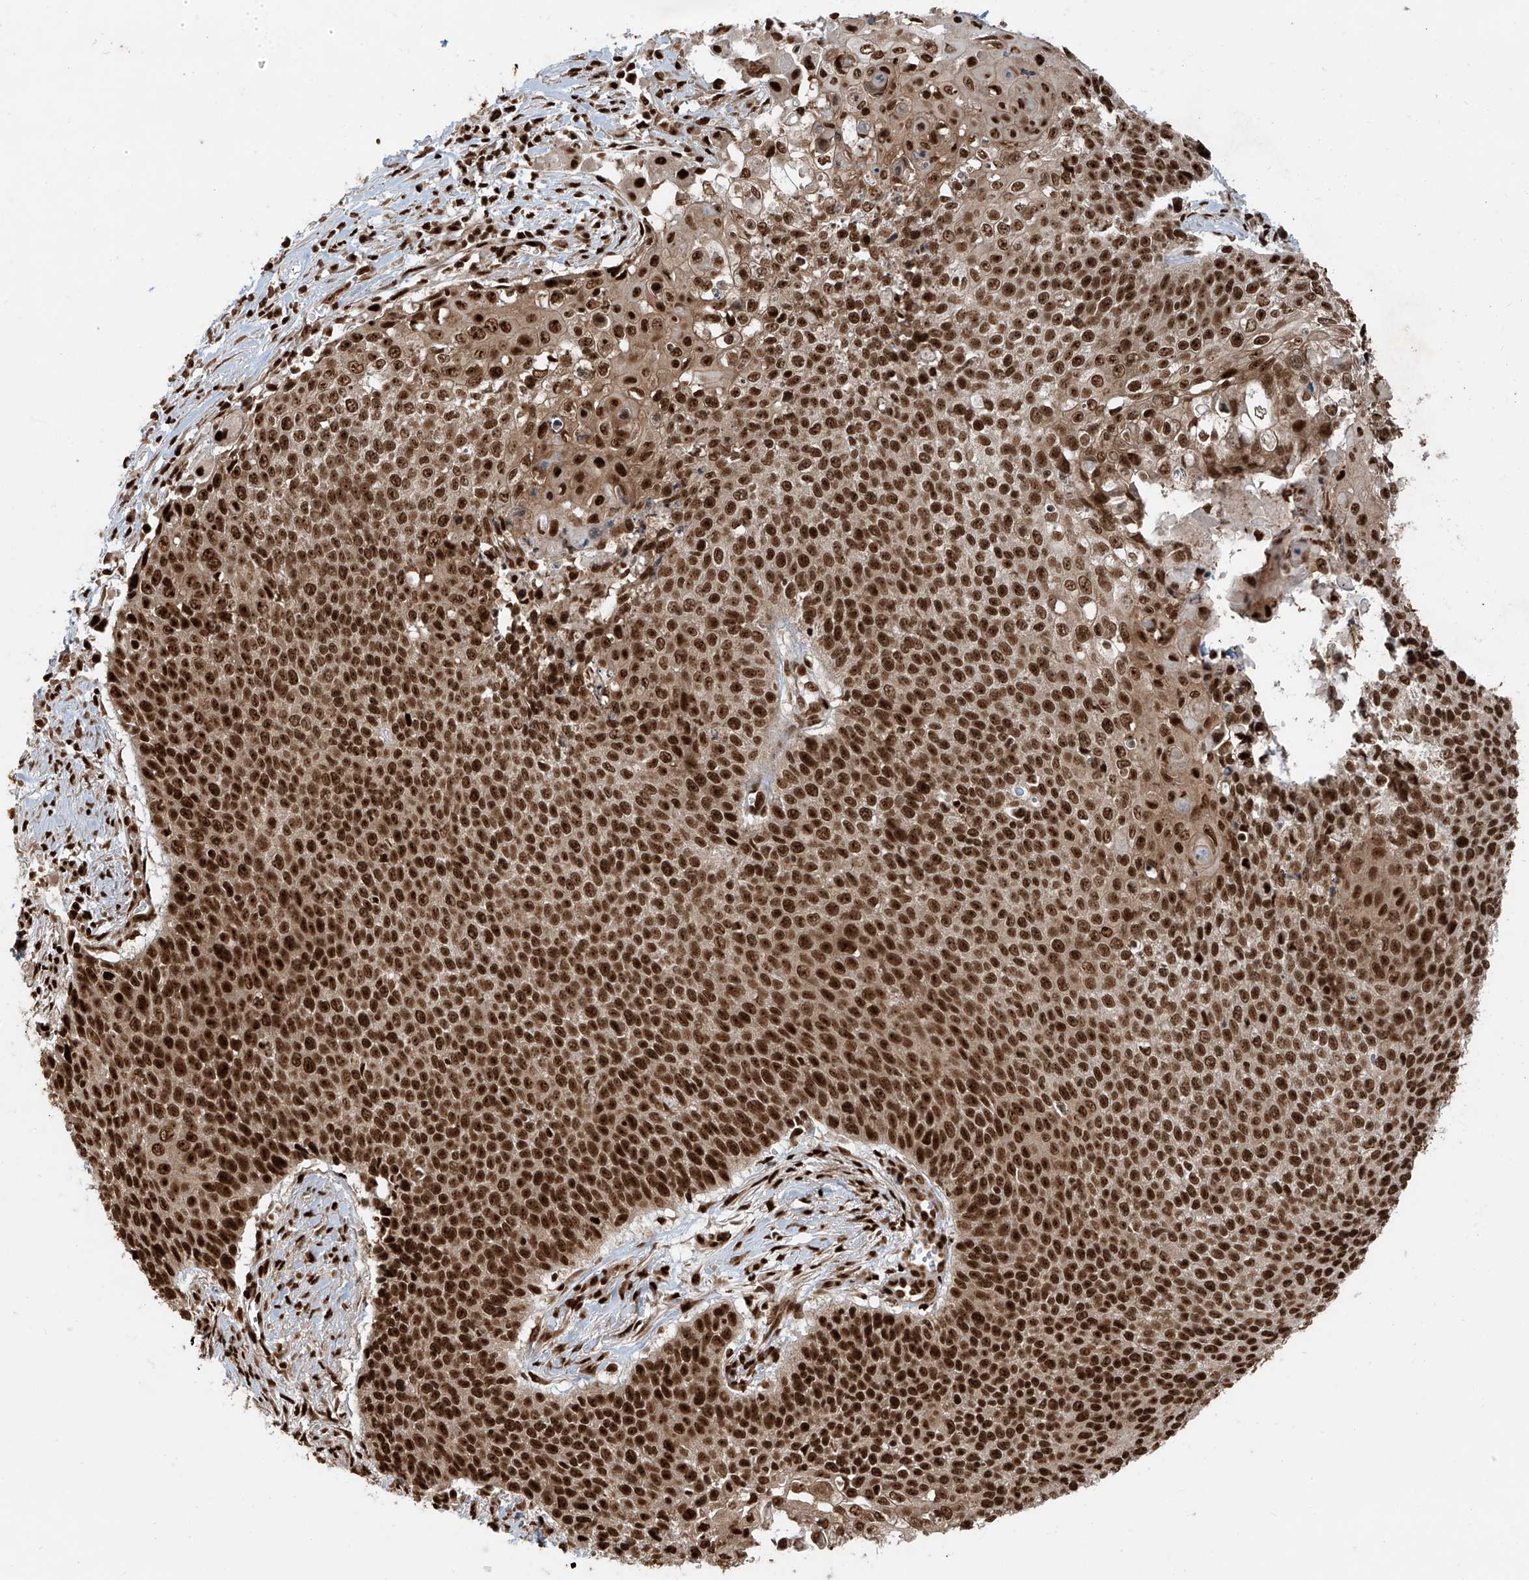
{"staining": {"intensity": "strong", "quantity": ">75%", "location": "nuclear"}, "tissue": "cervical cancer", "cell_type": "Tumor cells", "image_type": "cancer", "snomed": [{"axis": "morphology", "description": "Squamous cell carcinoma, NOS"}, {"axis": "topography", "description": "Cervix"}], "caption": "The photomicrograph exhibits staining of cervical cancer (squamous cell carcinoma), revealing strong nuclear protein staining (brown color) within tumor cells. (IHC, brightfield microscopy, high magnification).", "gene": "FAM193B", "patient": {"sex": "female", "age": 39}}